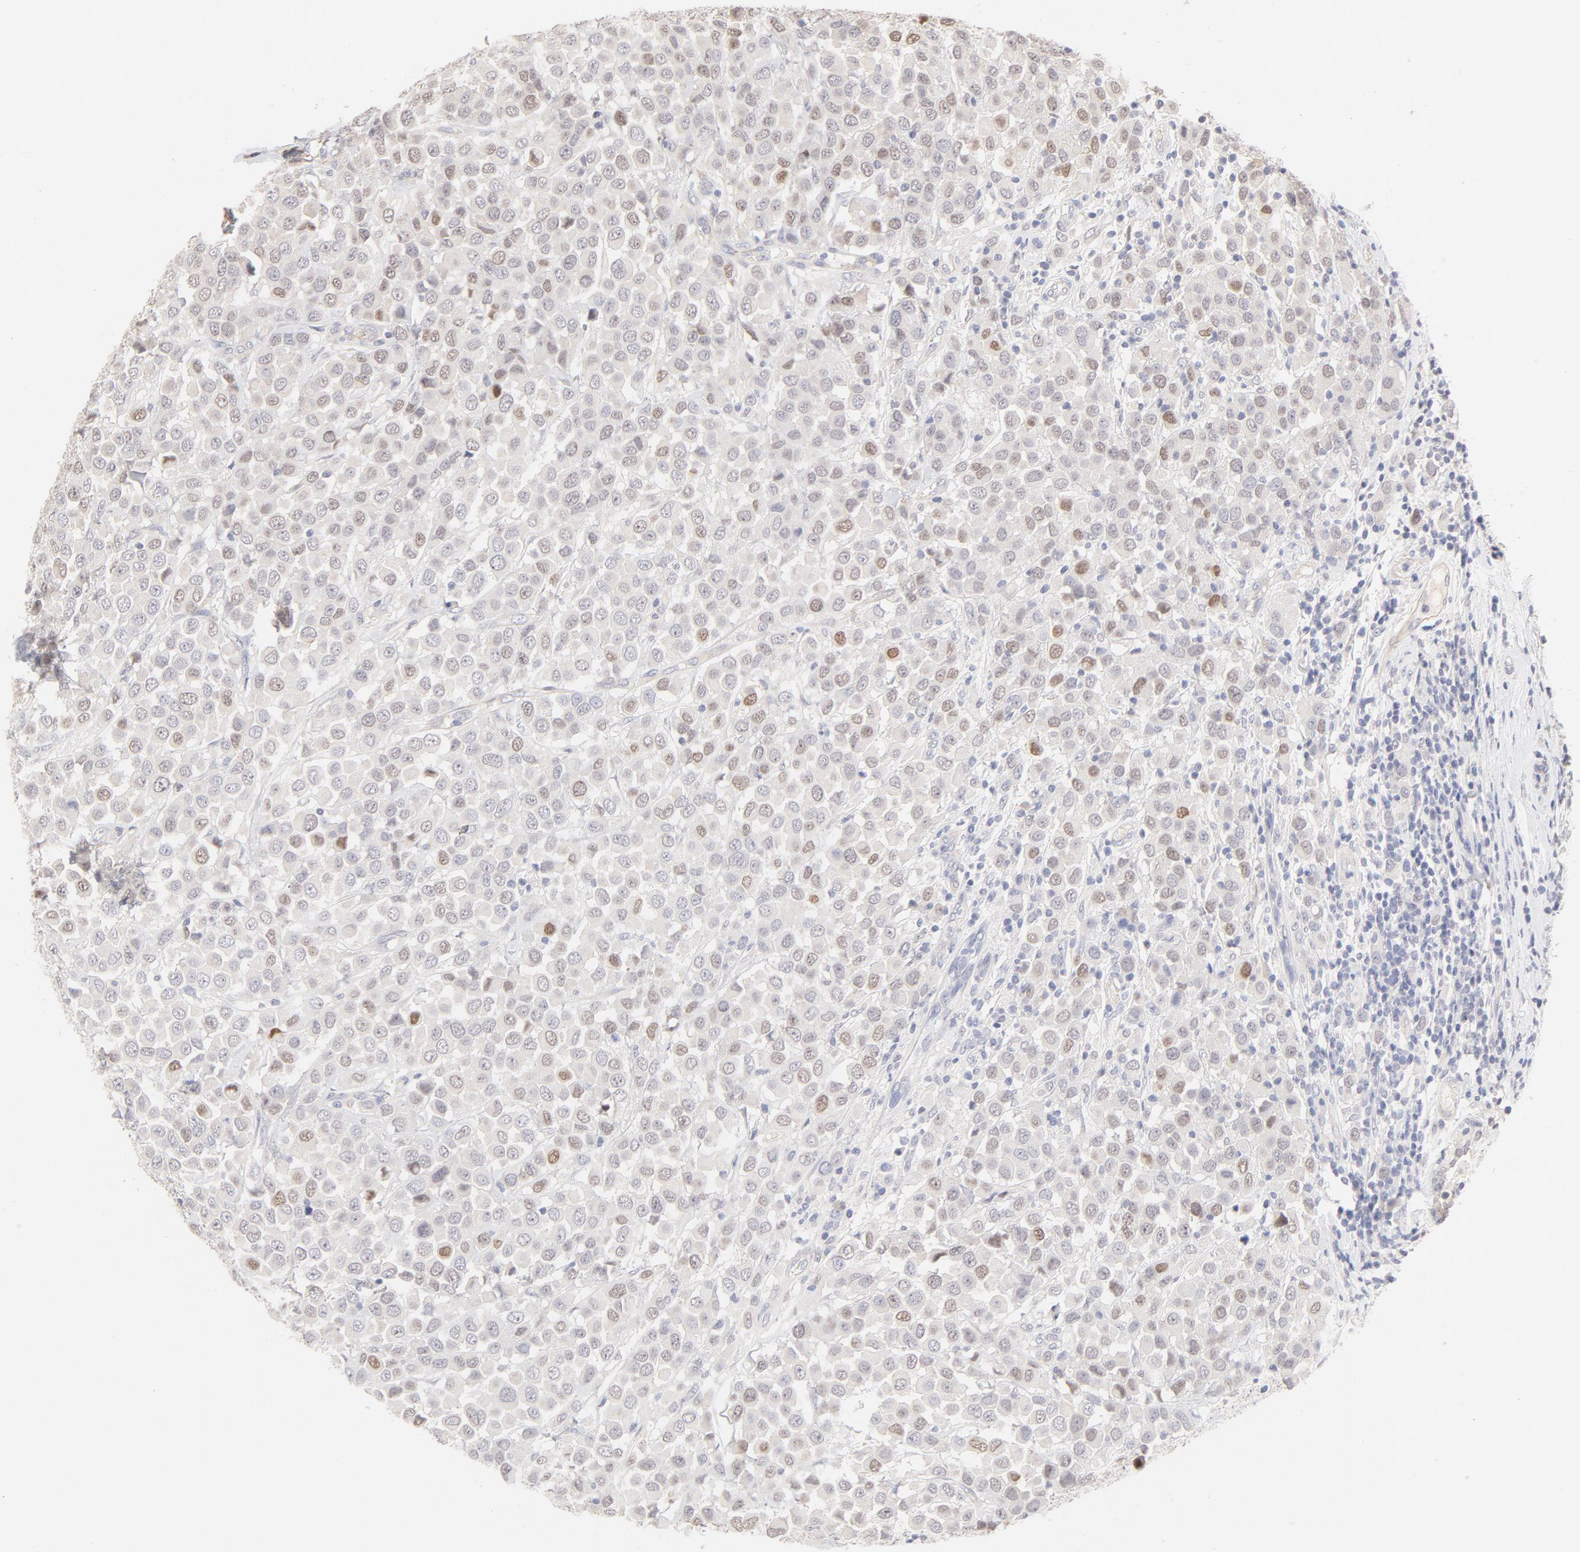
{"staining": {"intensity": "moderate", "quantity": "<25%", "location": "nuclear"}, "tissue": "breast cancer", "cell_type": "Tumor cells", "image_type": "cancer", "snomed": [{"axis": "morphology", "description": "Duct carcinoma"}, {"axis": "topography", "description": "Breast"}], "caption": "Human breast invasive ductal carcinoma stained with a protein marker demonstrates moderate staining in tumor cells.", "gene": "ELF3", "patient": {"sex": "female", "age": 61}}